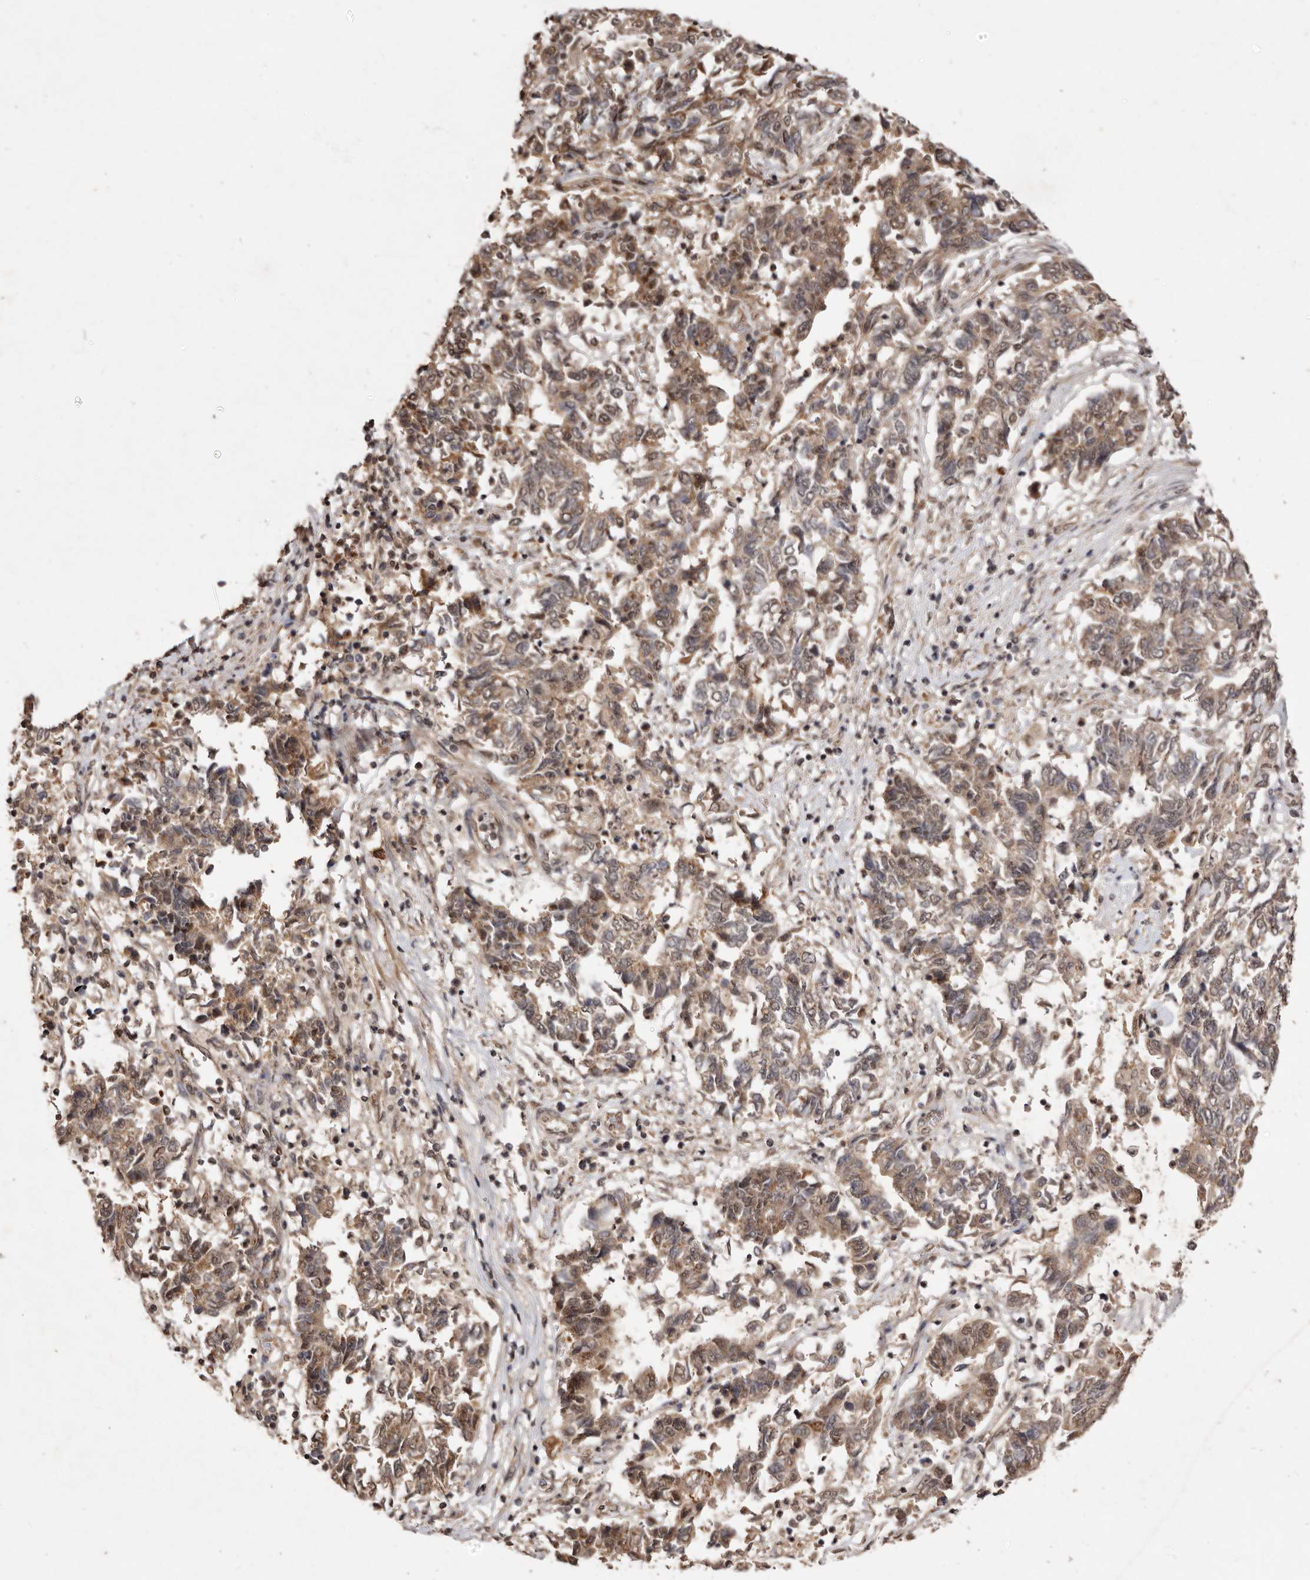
{"staining": {"intensity": "weak", "quantity": "<25%", "location": "cytoplasmic/membranous,nuclear"}, "tissue": "endometrial cancer", "cell_type": "Tumor cells", "image_type": "cancer", "snomed": [{"axis": "morphology", "description": "Adenocarcinoma, NOS"}, {"axis": "topography", "description": "Endometrium"}], "caption": "Immunohistochemistry histopathology image of adenocarcinoma (endometrial) stained for a protein (brown), which reveals no staining in tumor cells.", "gene": "NOTCH1", "patient": {"sex": "female", "age": 80}}